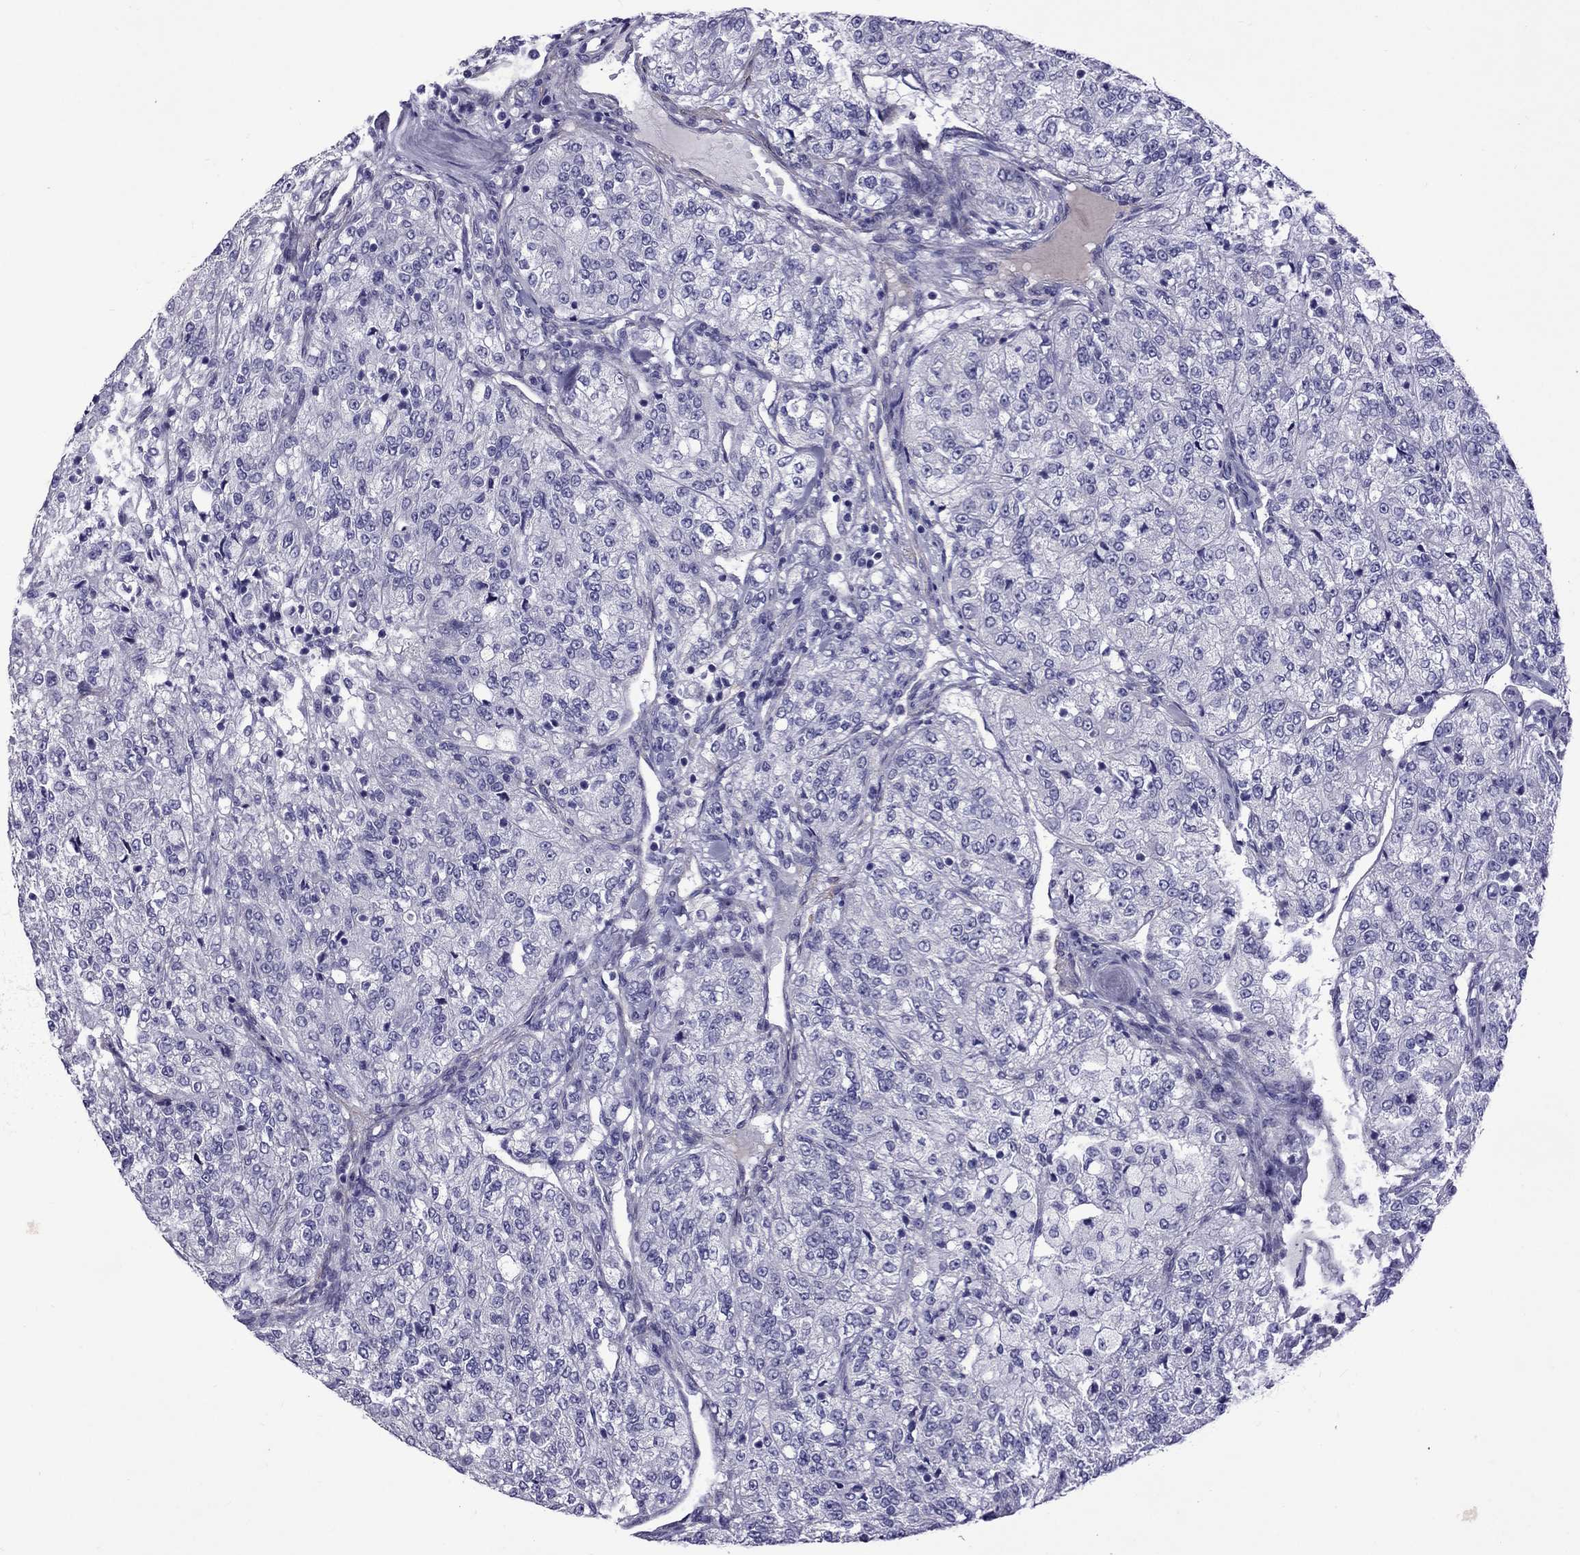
{"staining": {"intensity": "negative", "quantity": "none", "location": "none"}, "tissue": "renal cancer", "cell_type": "Tumor cells", "image_type": "cancer", "snomed": [{"axis": "morphology", "description": "Adenocarcinoma, NOS"}, {"axis": "topography", "description": "Kidney"}], "caption": "Immunohistochemical staining of human renal adenocarcinoma exhibits no significant positivity in tumor cells.", "gene": "CHRNA5", "patient": {"sex": "female", "age": 63}}